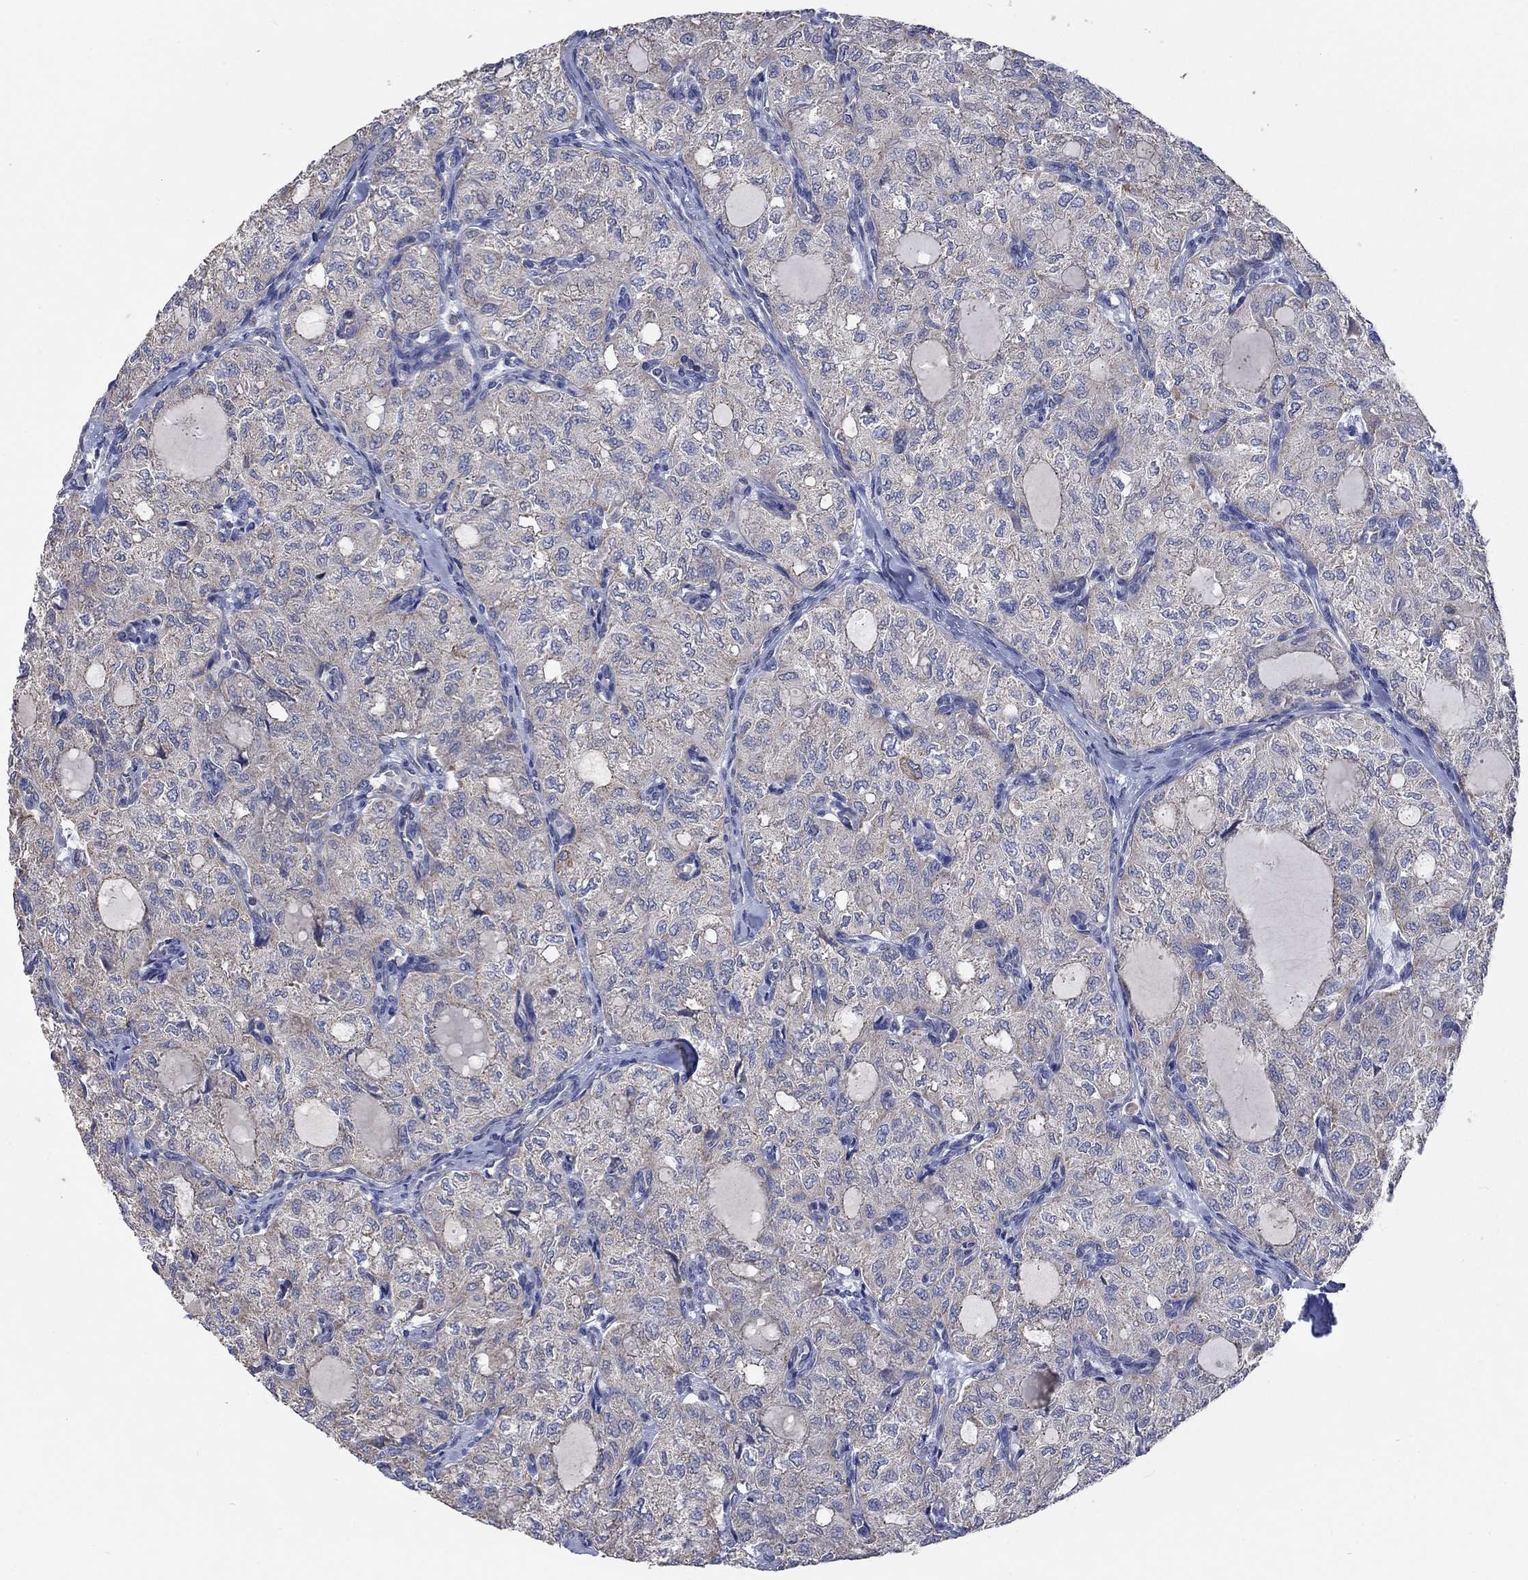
{"staining": {"intensity": "negative", "quantity": "none", "location": "none"}, "tissue": "thyroid cancer", "cell_type": "Tumor cells", "image_type": "cancer", "snomed": [{"axis": "morphology", "description": "Follicular adenoma carcinoma, NOS"}, {"axis": "topography", "description": "Thyroid gland"}], "caption": "This is an IHC photomicrograph of thyroid cancer. There is no expression in tumor cells.", "gene": "UGT8", "patient": {"sex": "male", "age": 75}}